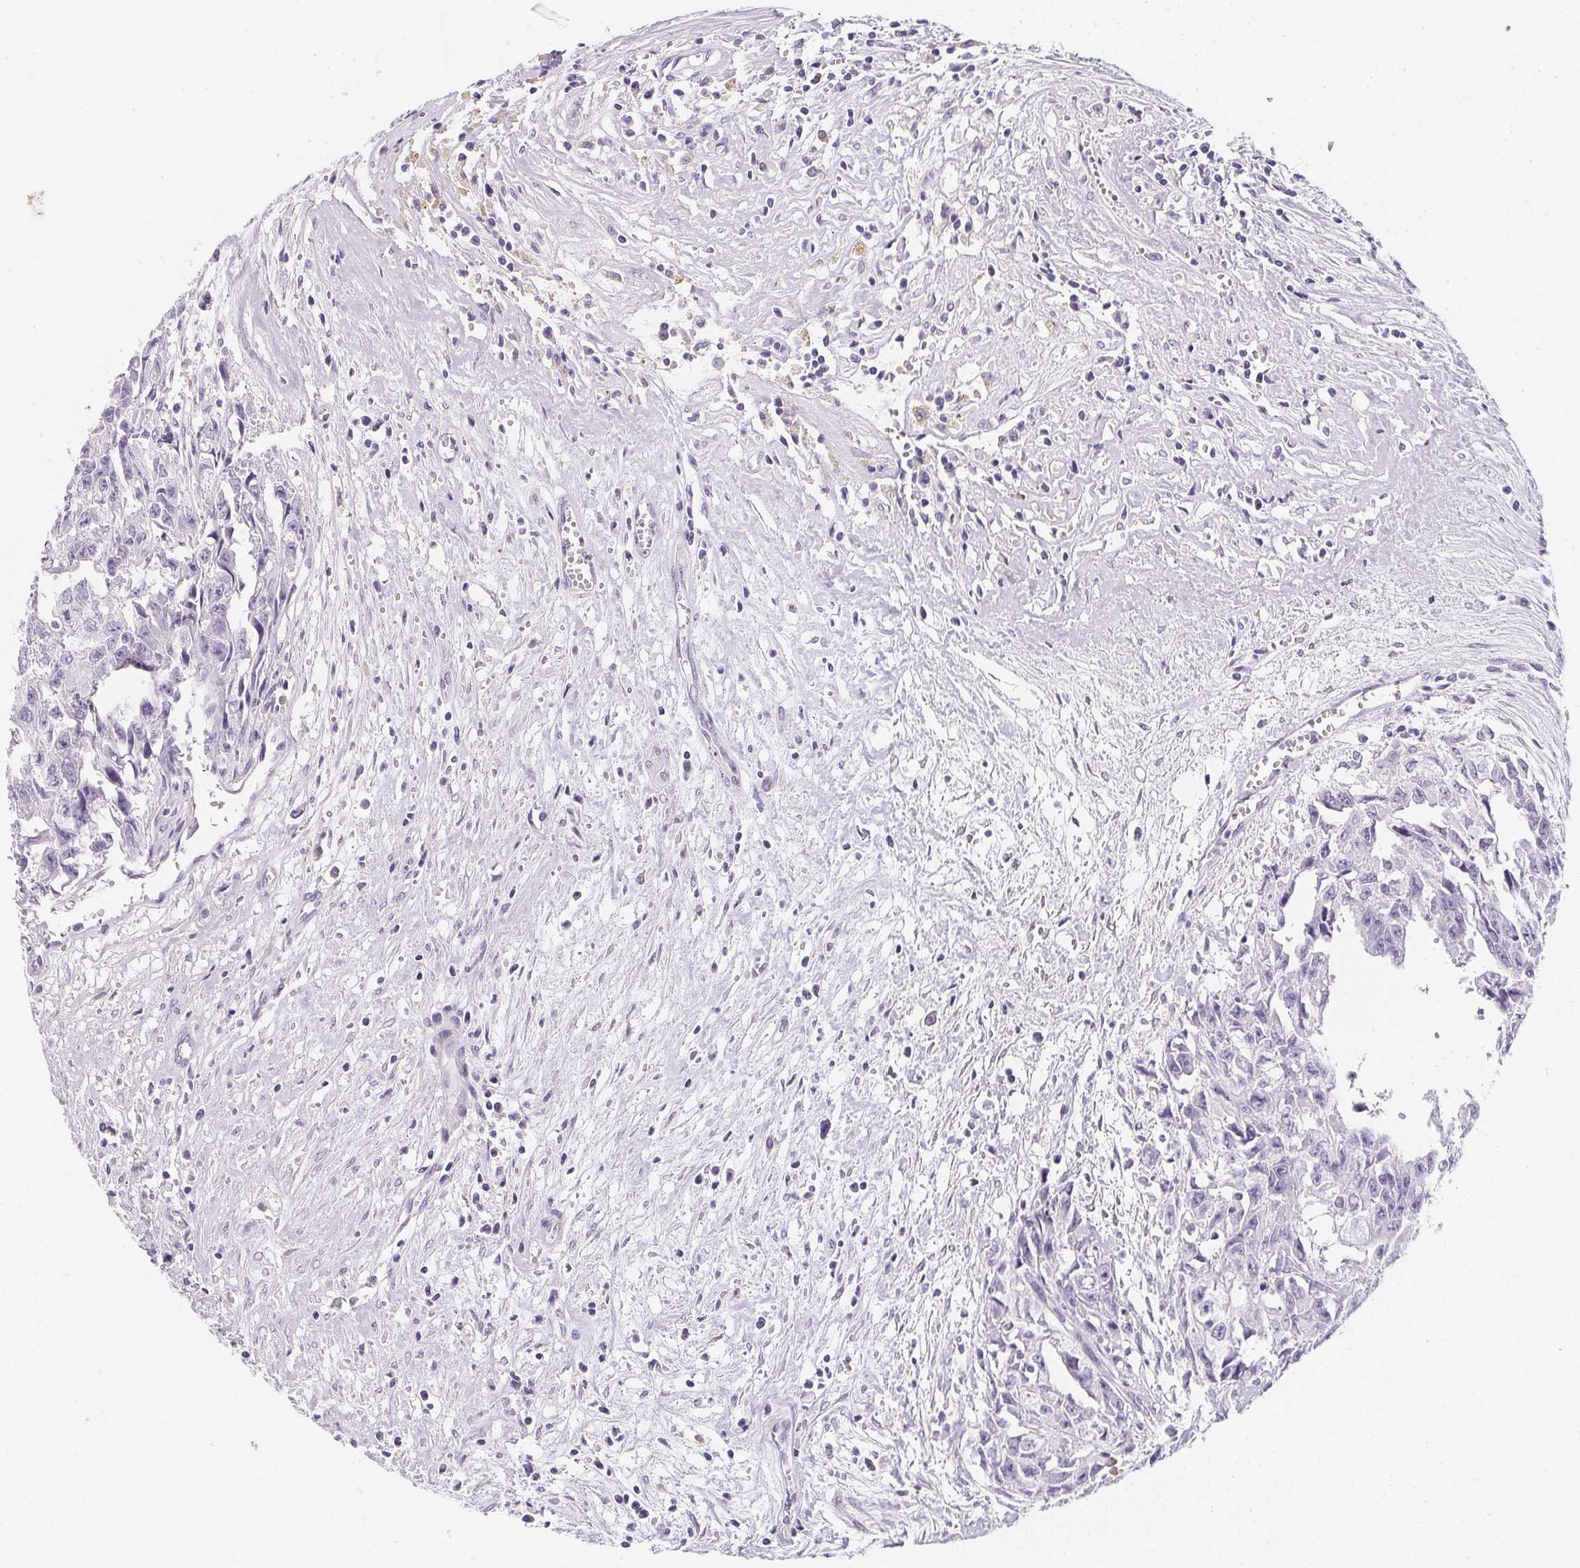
{"staining": {"intensity": "negative", "quantity": "none", "location": "none"}, "tissue": "testis cancer", "cell_type": "Tumor cells", "image_type": "cancer", "snomed": [{"axis": "morphology", "description": "Carcinoma, Embryonal, NOS"}, {"axis": "morphology", "description": "Teratoma, malignant, NOS"}, {"axis": "topography", "description": "Testis"}], "caption": "IHC image of neoplastic tissue: testis cancer stained with DAB (3,3'-diaminobenzidine) shows no significant protein staining in tumor cells.", "gene": "MAP1A", "patient": {"sex": "male", "age": 24}}